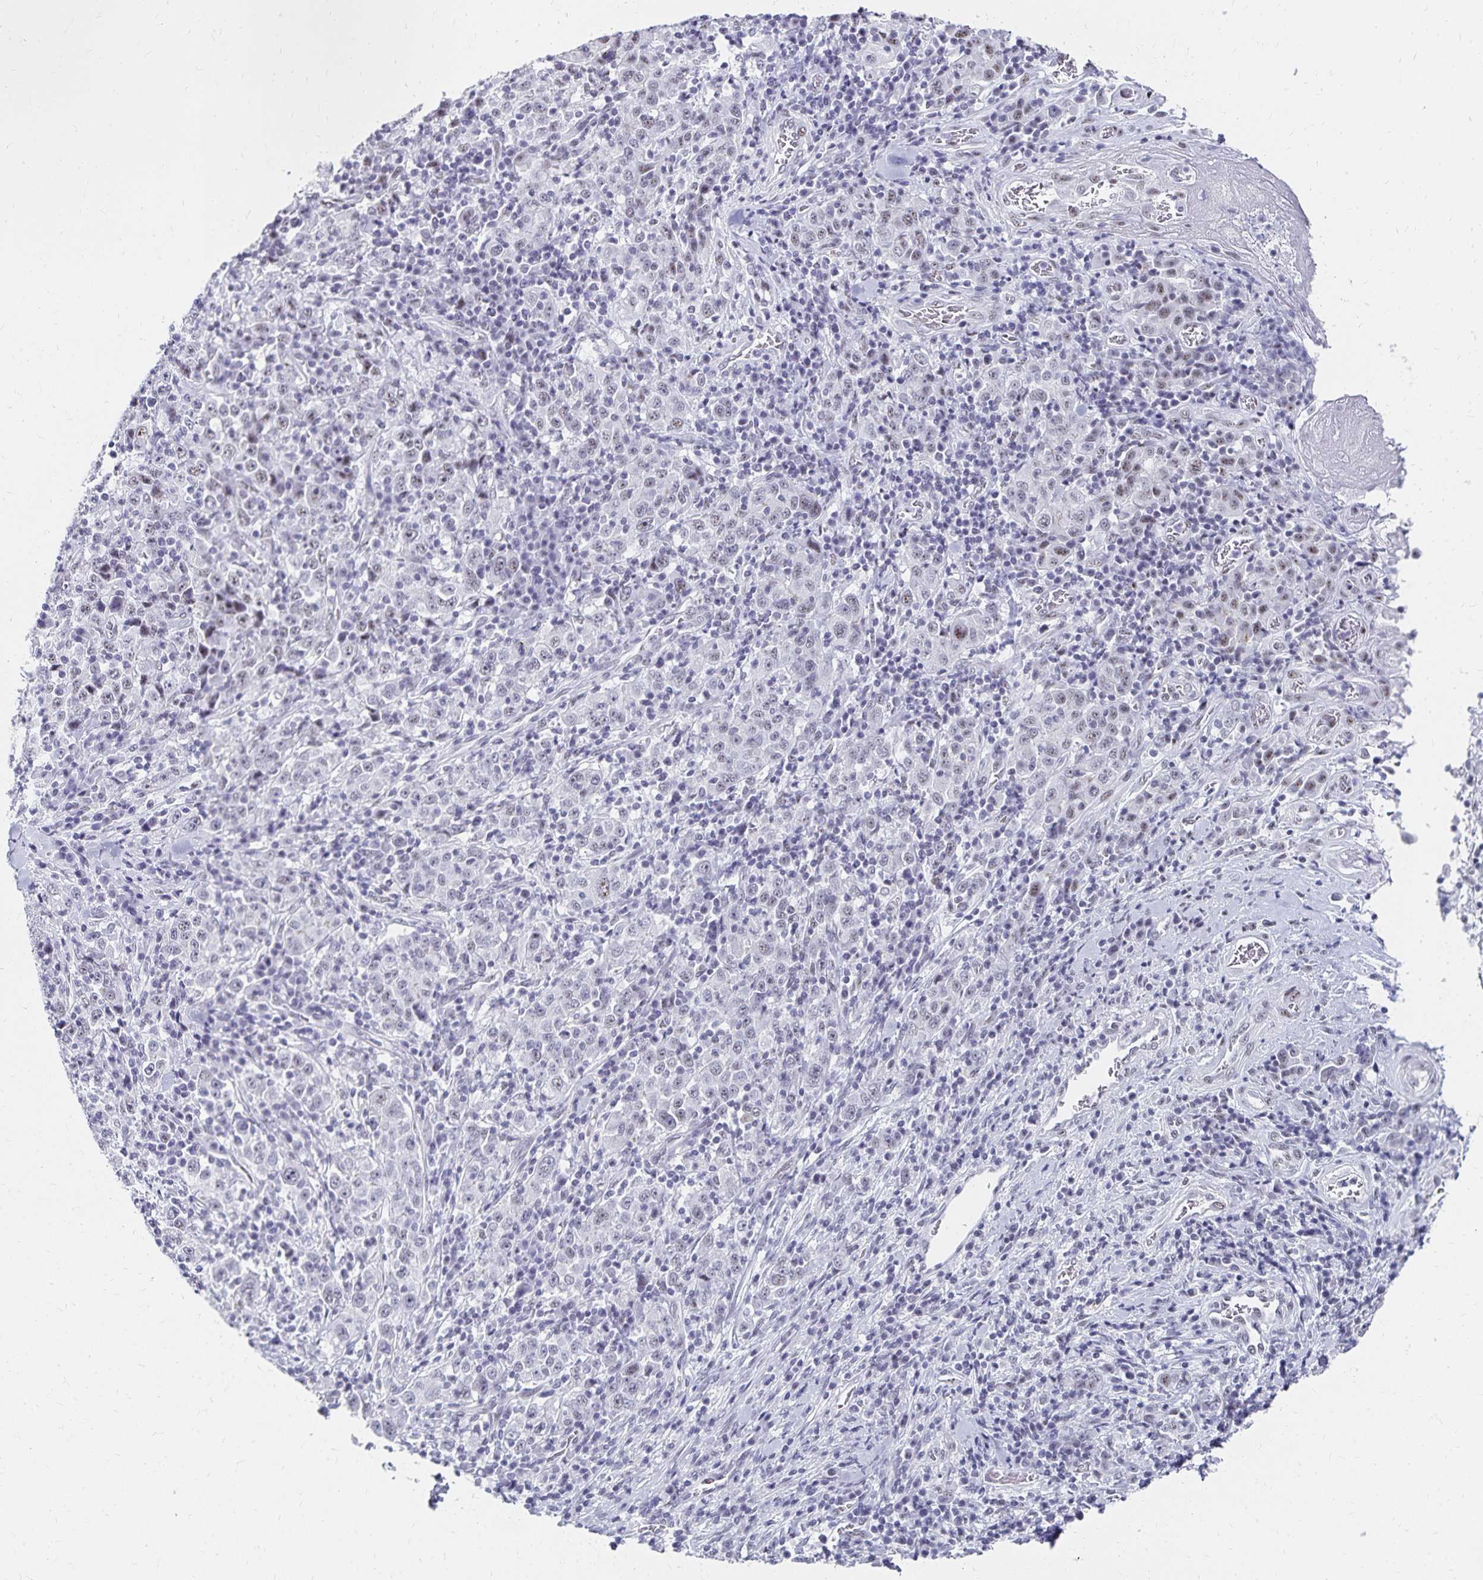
{"staining": {"intensity": "negative", "quantity": "none", "location": "none"}, "tissue": "stomach cancer", "cell_type": "Tumor cells", "image_type": "cancer", "snomed": [{"axis": "morphology", "description": "Normal tissue, NOS"}, {"axis": "morphology", "description": "Adenocarcinoma, NOS"}, {"axis": "topography", "description": "Stomach, upper"}, {"axis": "topography", "description": "Stomach"}], "caption": "Tumor cells are negative for protein expression in human stomach cancer (adenocarcinoma). (DAB IHC with hematoxylin counter stain).", "gene": "C20orf85", "patient": {"sex": "male", "age": 59}}